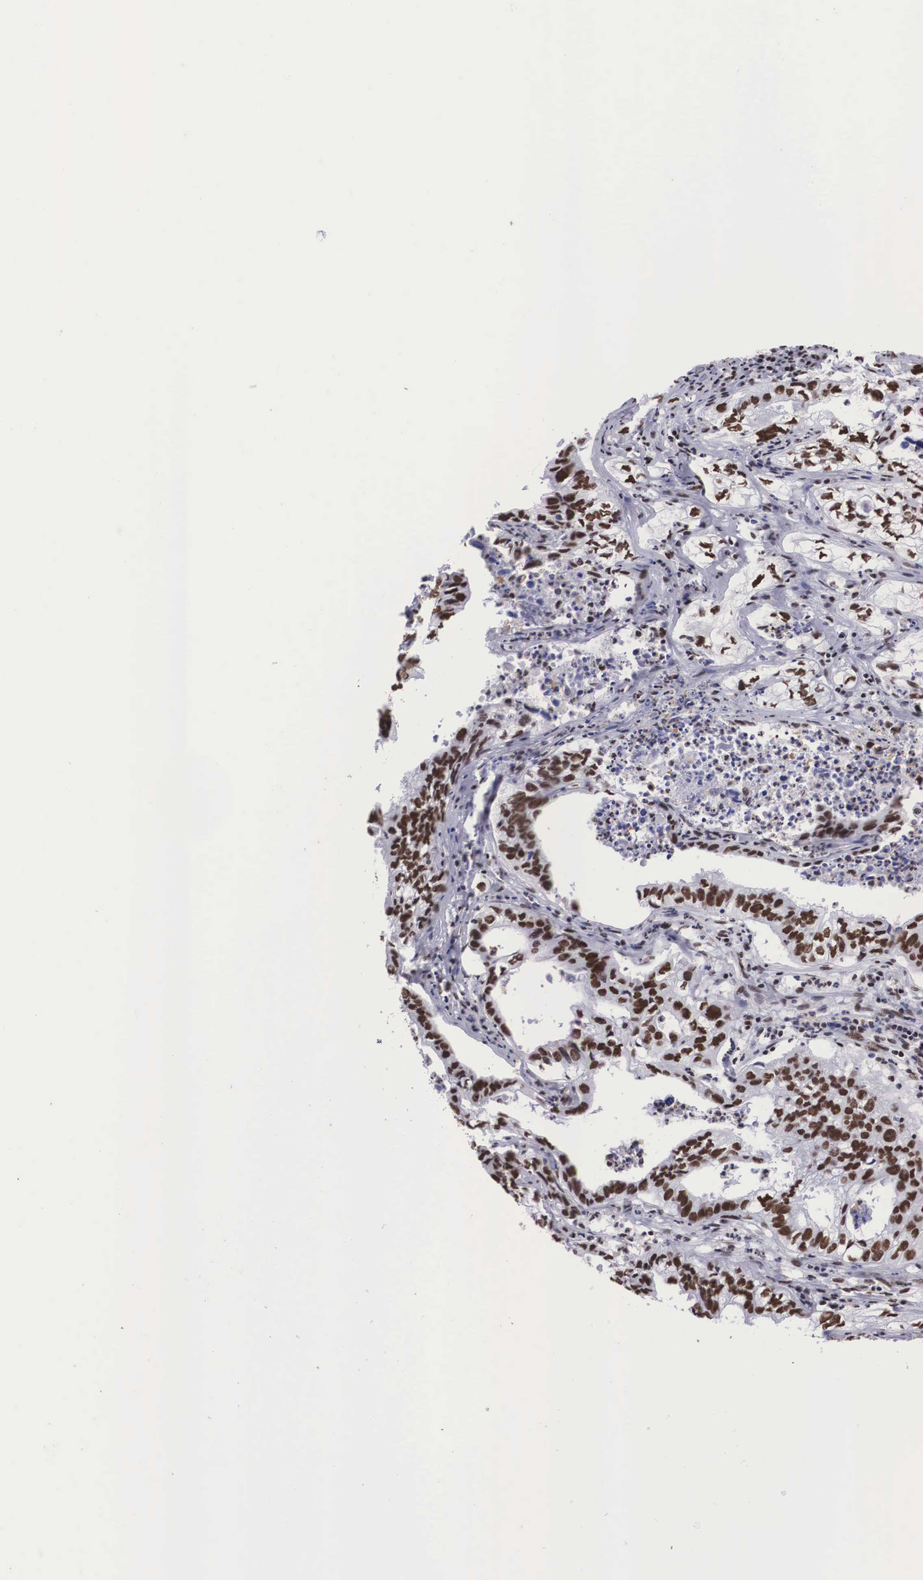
{"staining": {"intensity": "moderate", "quantity": ">75%", "location": "nuclear"}, "tissue": "lung cancer", "cell_type": "Tumor cells", "image_type": "cancer", "snomed": [{"axis": "morphology", "description": "Adenocarcinoma, NOS"}, {"axis": "topography", "description": "Lung"}], "caption": "This photomicrograph exhibits IHC staining of adenocarcinoma (lung), with medium moderate nuclear expression in about >75% of tumor cells.", "gene": "SF3A1", "patient": {"sex": "male", "age": 48}}